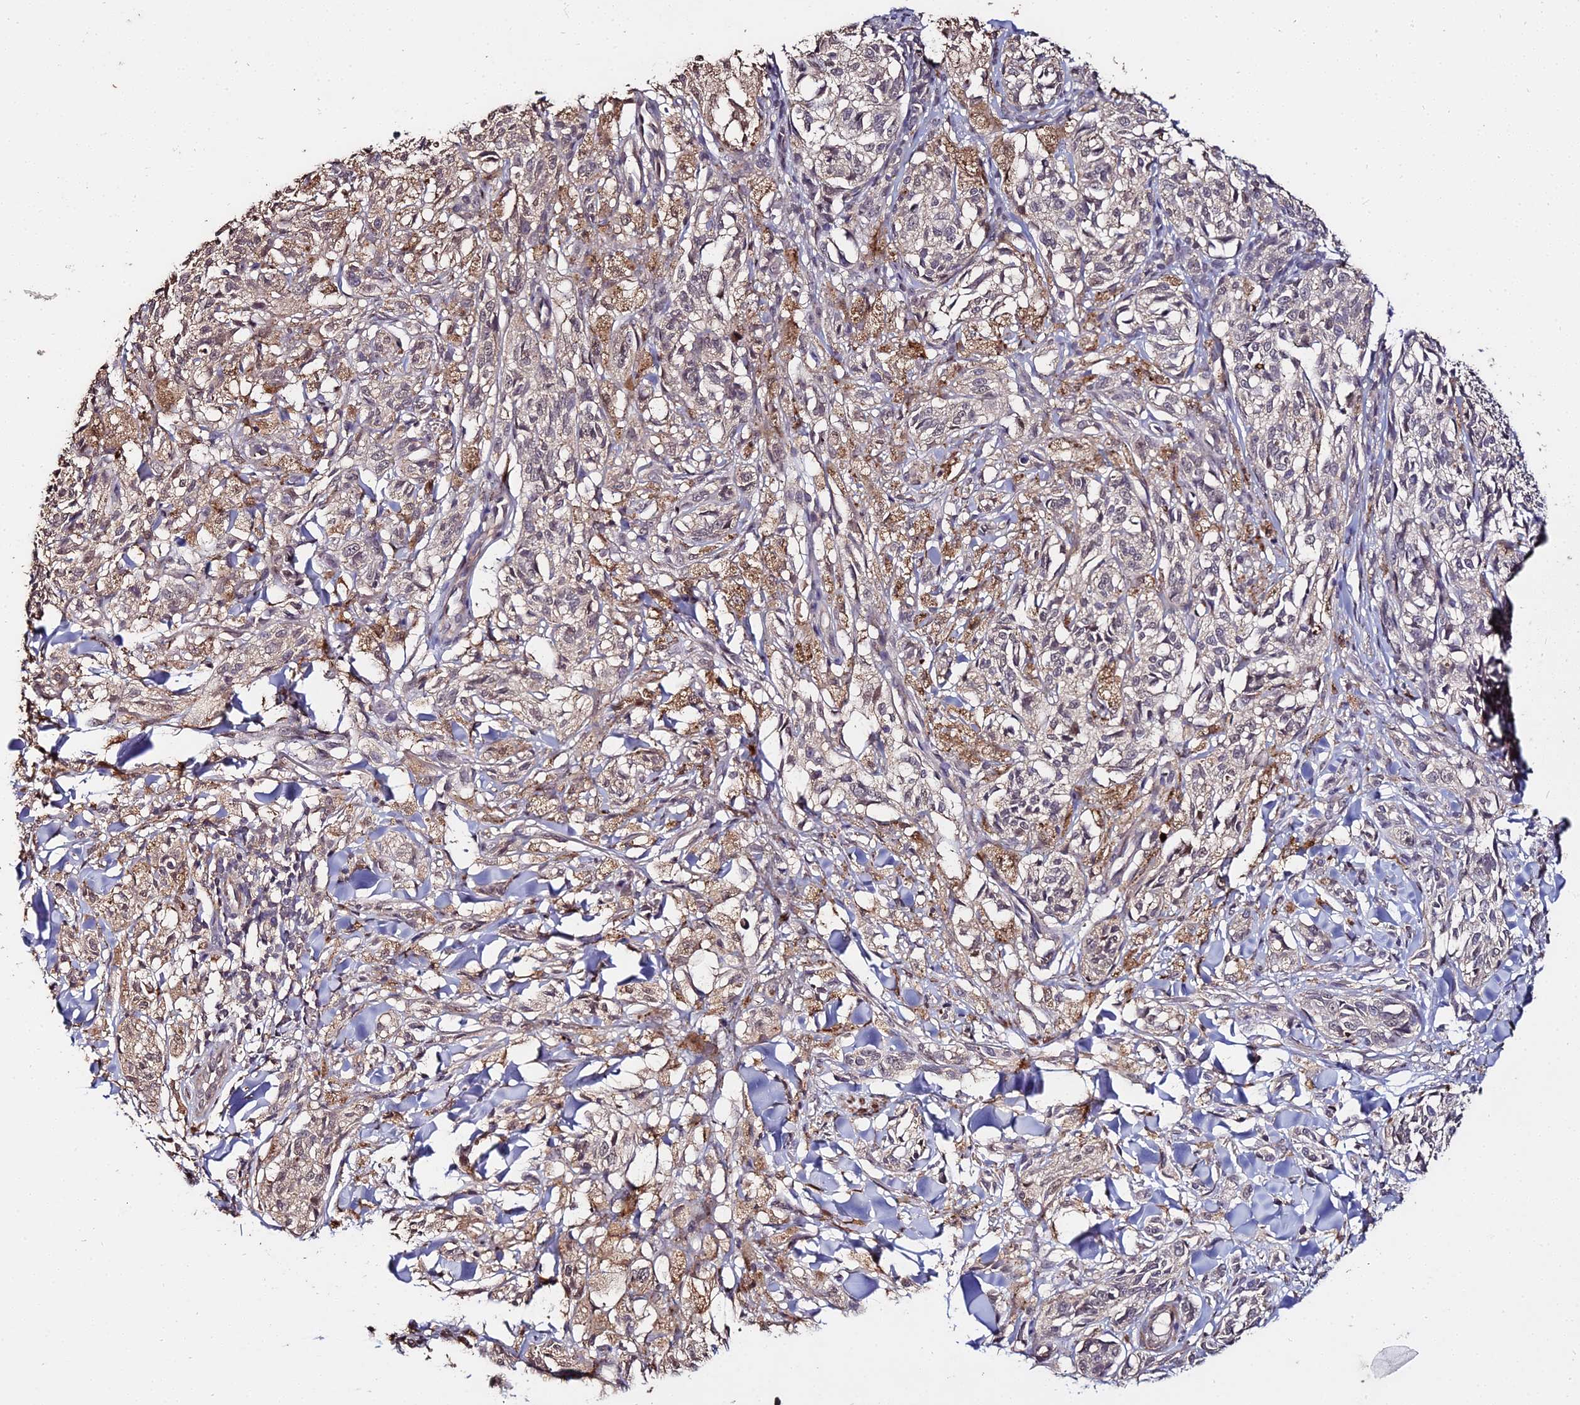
{"staining": {"intensity": "weak", "quantity": "<25%", "location": "cytoplasmic/membranous"}, "tissue": "melanoma", "cell_type": "Tumor cells", "image_type": "cancer", "snomed": [{"axis": "morphology", "description": "Malignant melanoma, NOS"}, {"axis": "topography", "description": "Skin of upper extremity"}], "caption": "High power microscopy photomicrograph of an IHC histopathology image of melanoma, revealing no significant expression in tumor cells. (Brightfield microscopy of DAB IHC at high magnification).", "gene": "LSM5", "patient": {"sex": "male", "age": 40}}